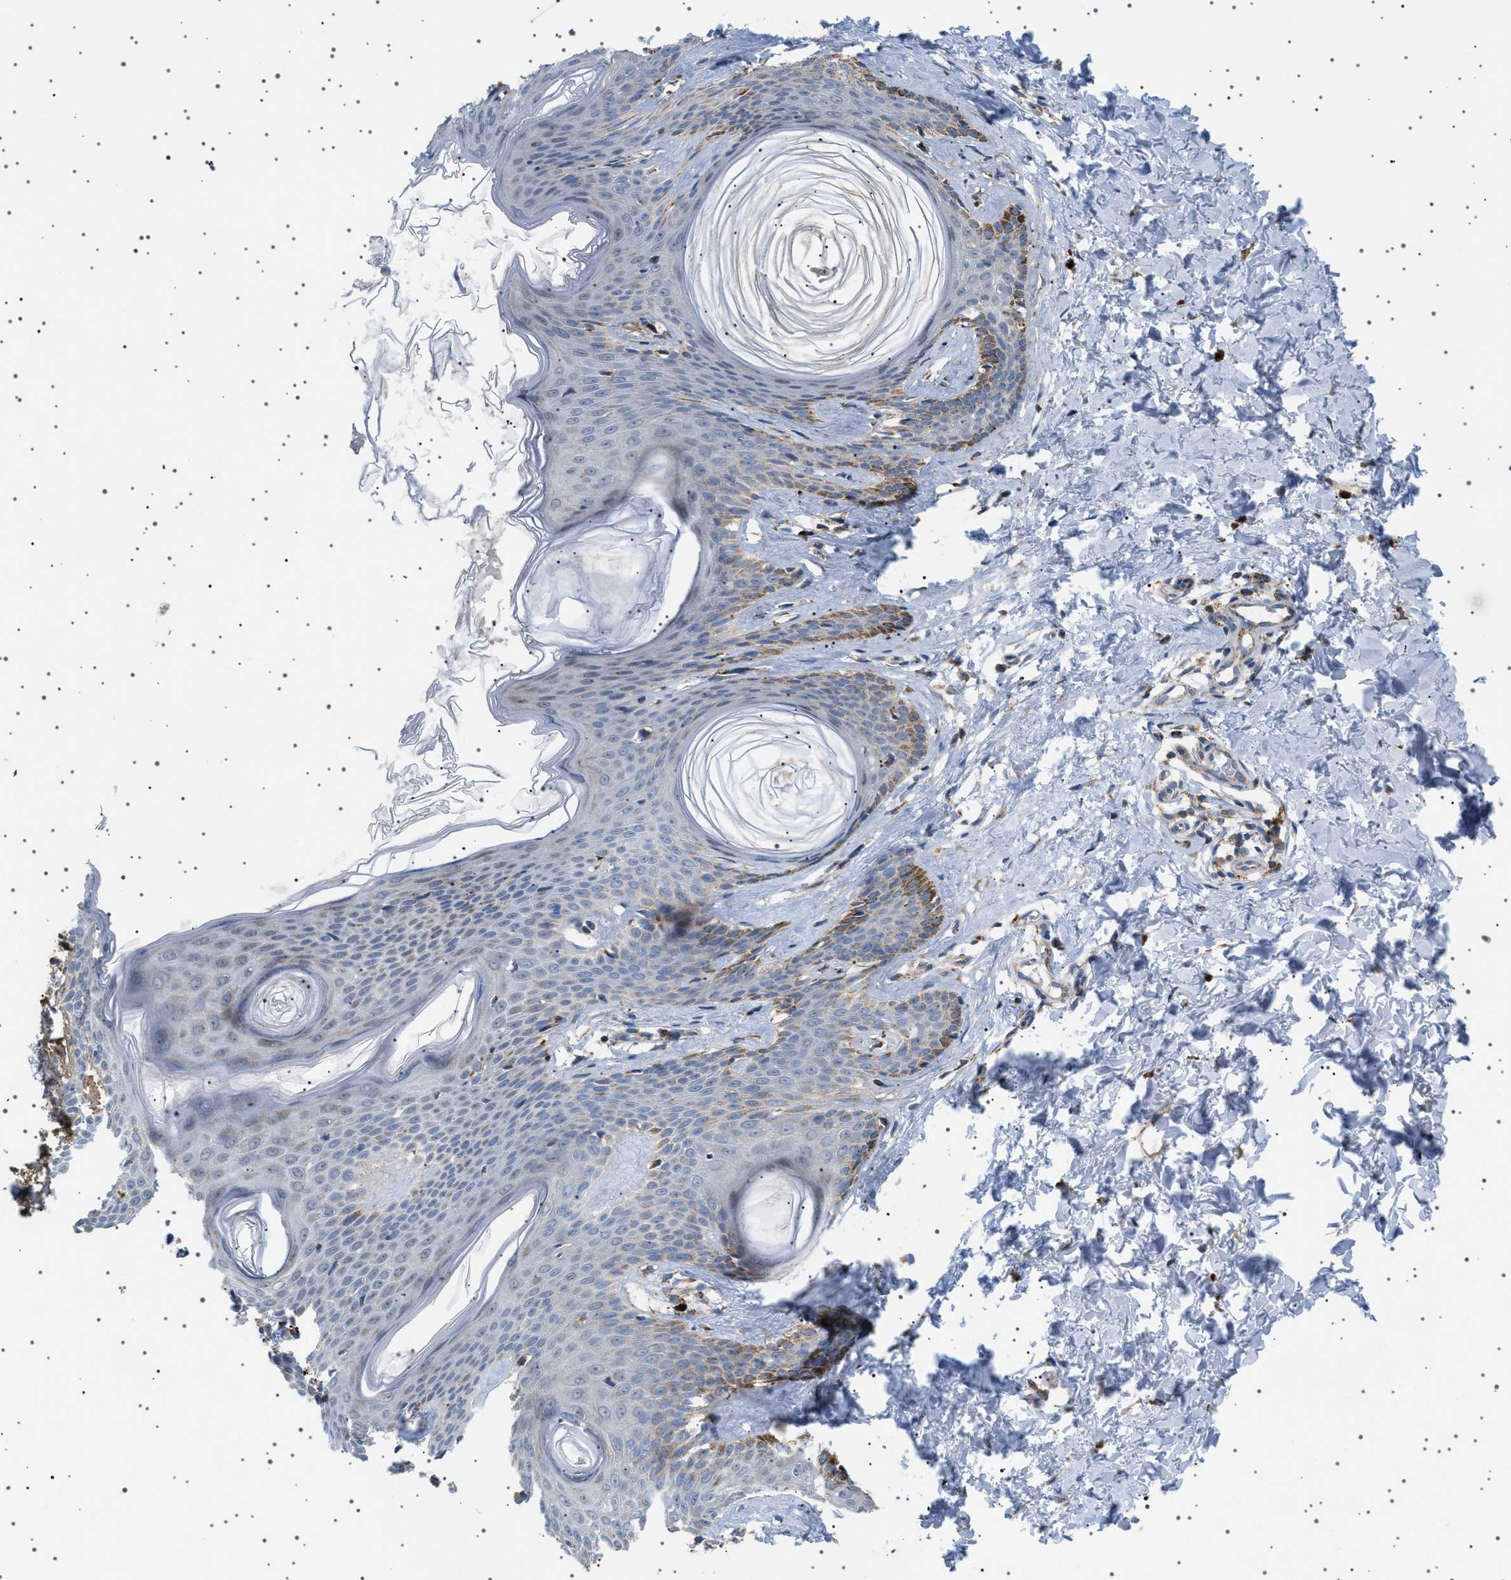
{"staining": {"intensity": "moderate", "quantity": "<25%", "location": "cytoplasmic/membranous"}, "tissue": "skin cancer", "cell_type": "Tumor cells", "image_type": "cancer", "snomed": [{"axis": "morphology", "description": "Basal cell carcinoma"}, {"axis": "topography", "description": "Skin"}], "caption": "Protein analysis of skin basal cell carcinoma tissue displays moderate cytoplasmic/membranous positivity in about <25% of tumor cells. (brown staining indicates protein expression, while blue staining denotes nuclei).", "gene": "UBXN8", "patient": {"sex": "male", "age": 60}}